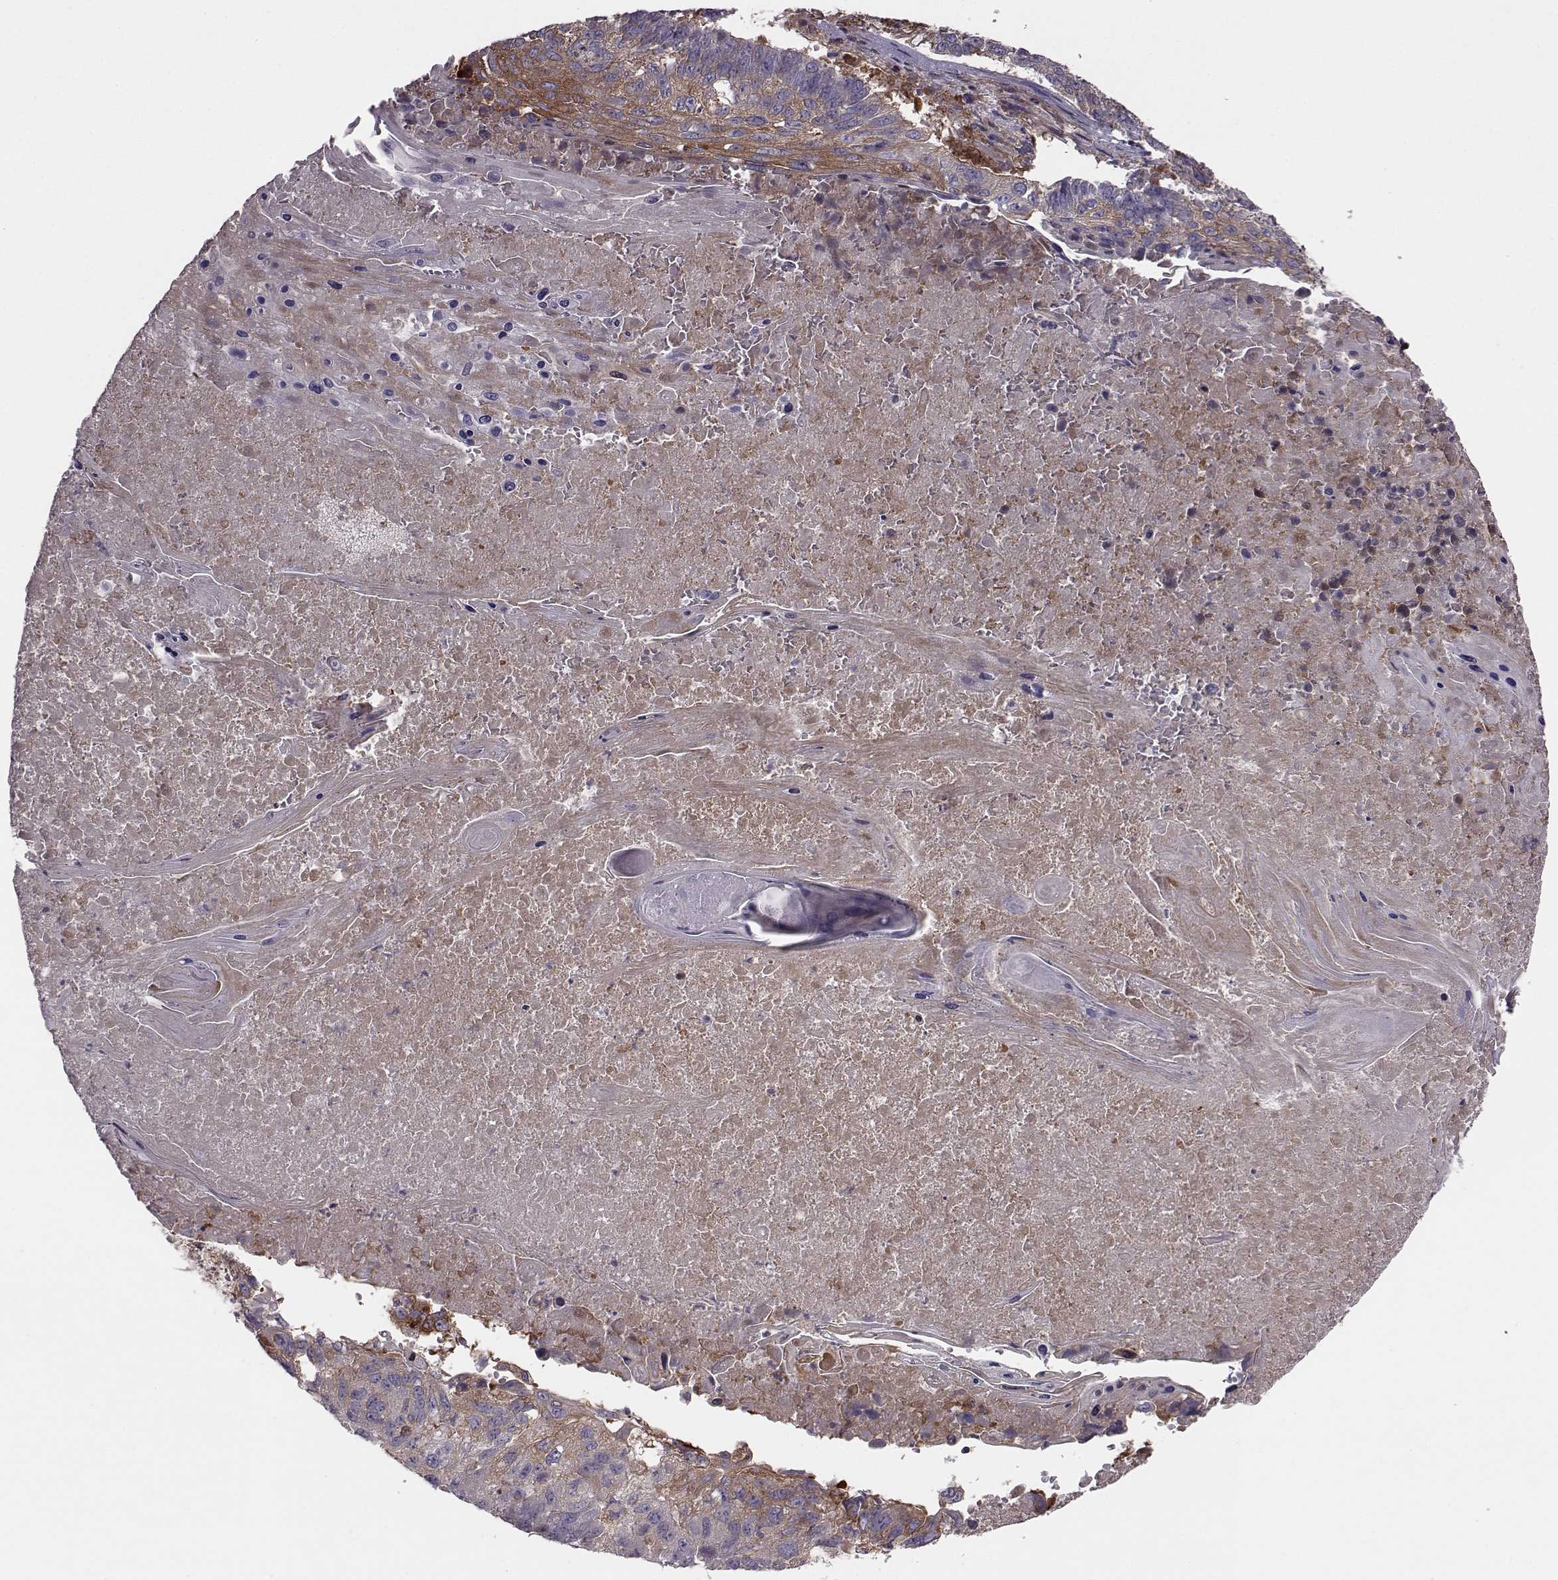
{"staining": {"intensity": "moderate", "quantity": "<25%", "location": "cytoplasmic/membranous"}, "tissue": "lung cancer", "cell_type": "Tumor cells", "image_type": "cancer", "snomed": [{"axis": "morphology", "description": "Squamous cell carcinoma, NOS"}, {"axis": "topography", "description": "Lung"}], "caption": "Brown immunohistochemical staining in human lung squamous cell carcinoma reveals moderate cytoplasmic/membranous staining in about <25% of tumor cells. Immunohistochemistry stains the protein of interest in brown and the nuclei are stained blue.", "gene": "RABGAP1", "patient": {"sex": "male", "age": 73}}